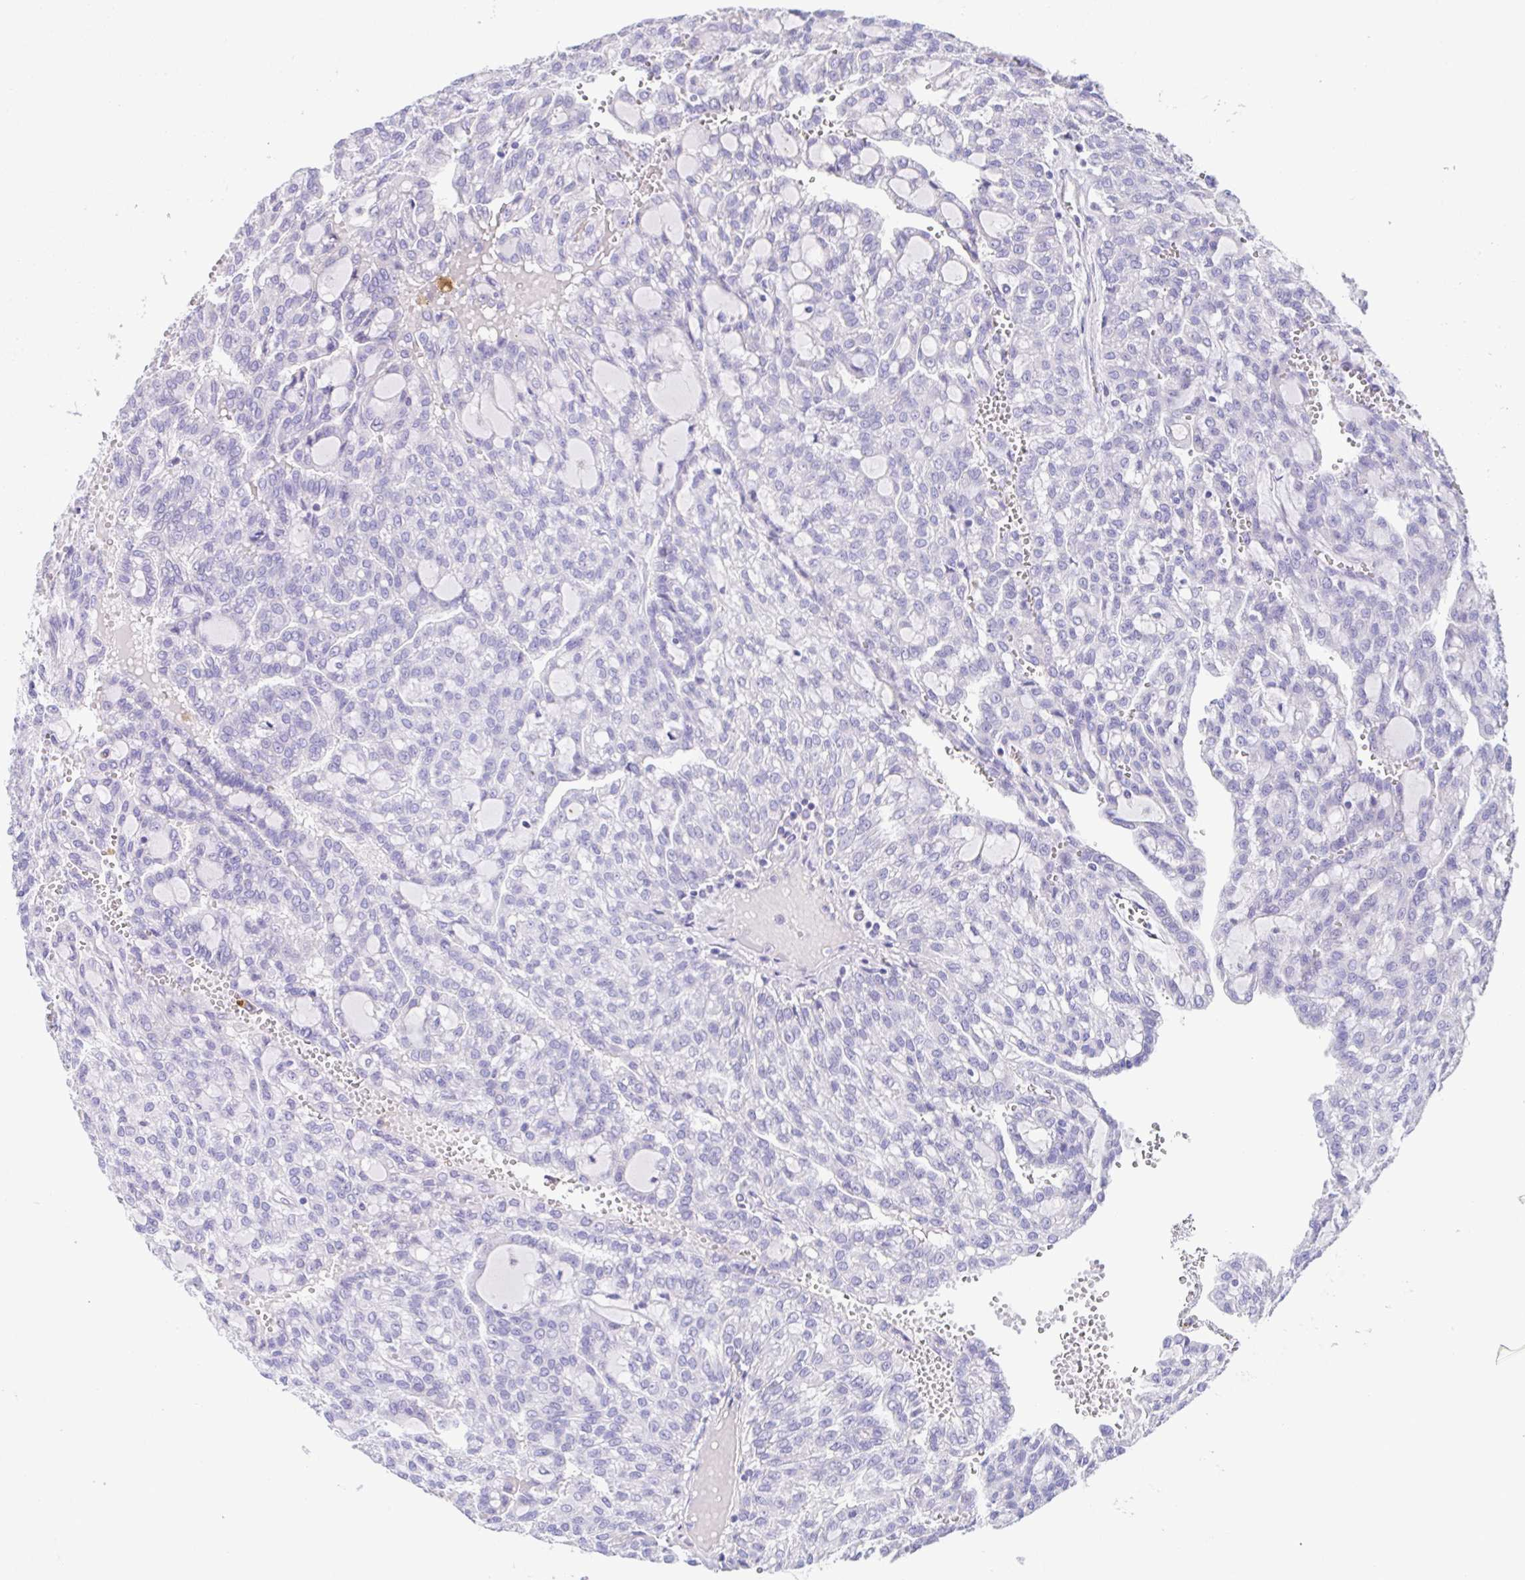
{"staining": {"intensity": "negative", "quantity": "none", "location": "none"}, "tissue": "renal cancer", "cell_type": "Tumor cells", "image_type": "cancer", "snomed": [{"axis": "morphology", "description": "Adenocarcinoma, NOS"}, {"axis": "topography", "description": "Kidney"}], "caption": "Renal cancer was stained to show a protein in brown. There is no significant positivity in tumor cells.", "gene": "ARPP21", "patient": {"sex": "male", "age": 63}}